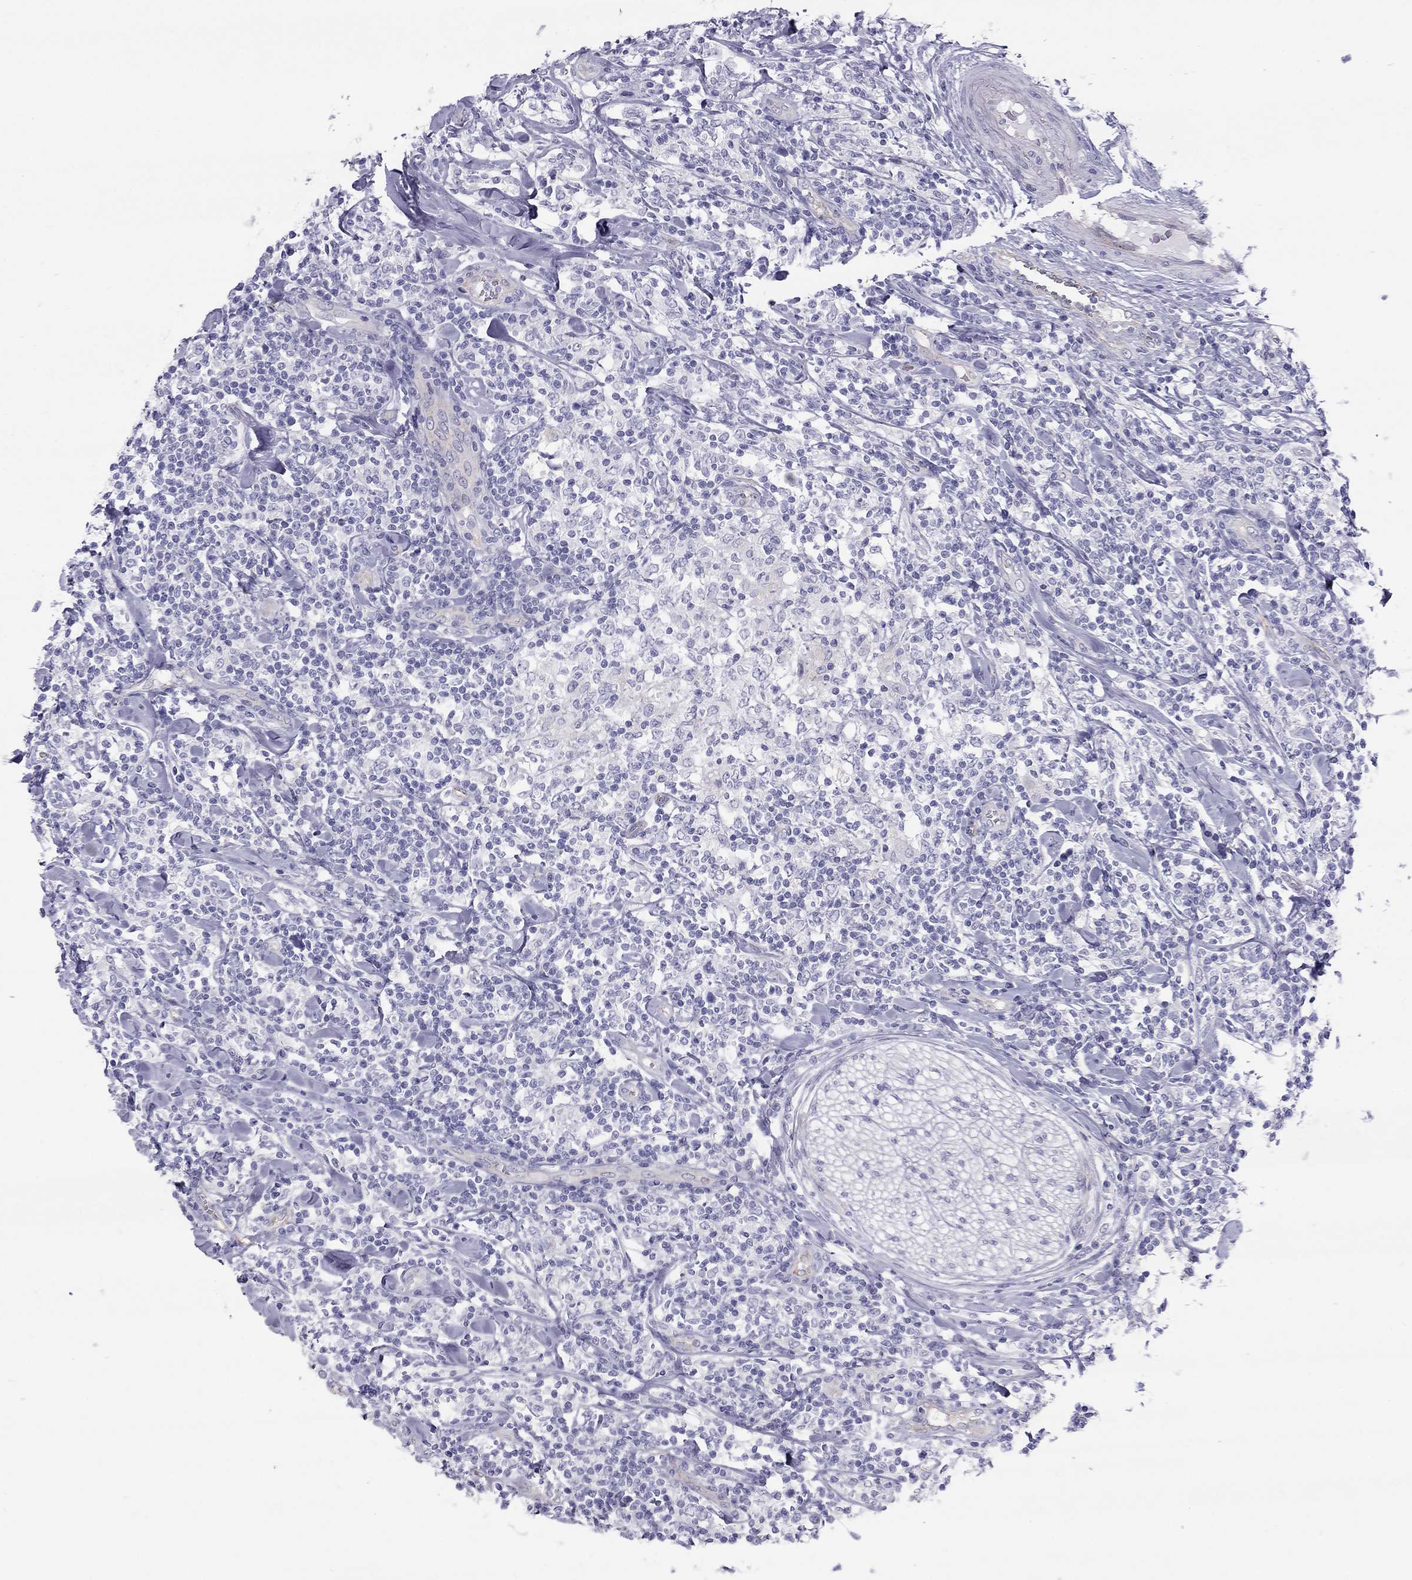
{"staining": {"intensity": "negative", "quantity": "none", "location": "none"}, "tissue": "lymphoma", "cell_type": "Tumor cells", "image_type": "cancer", "snomed": [{"axis": "morphology", "description": "Malignant lymphoma, non-Hodgkin's type, High grade"}, {"axis": "topography", "description": "Lymph node"}], "caption": "High magnification brightfield microscopy of malignant lymphoma, non-Hodgkin's type (high-grade) stained with DAB (brown) and counterstained with hematoxylin (blue): tumor cells show no significant expression. The staining is performed using DAB brown chromogen with nuclei counter-stained in using hematoxylin.", "gene": "TDRD6", "patient": {"sex": "female", "age": 84}}